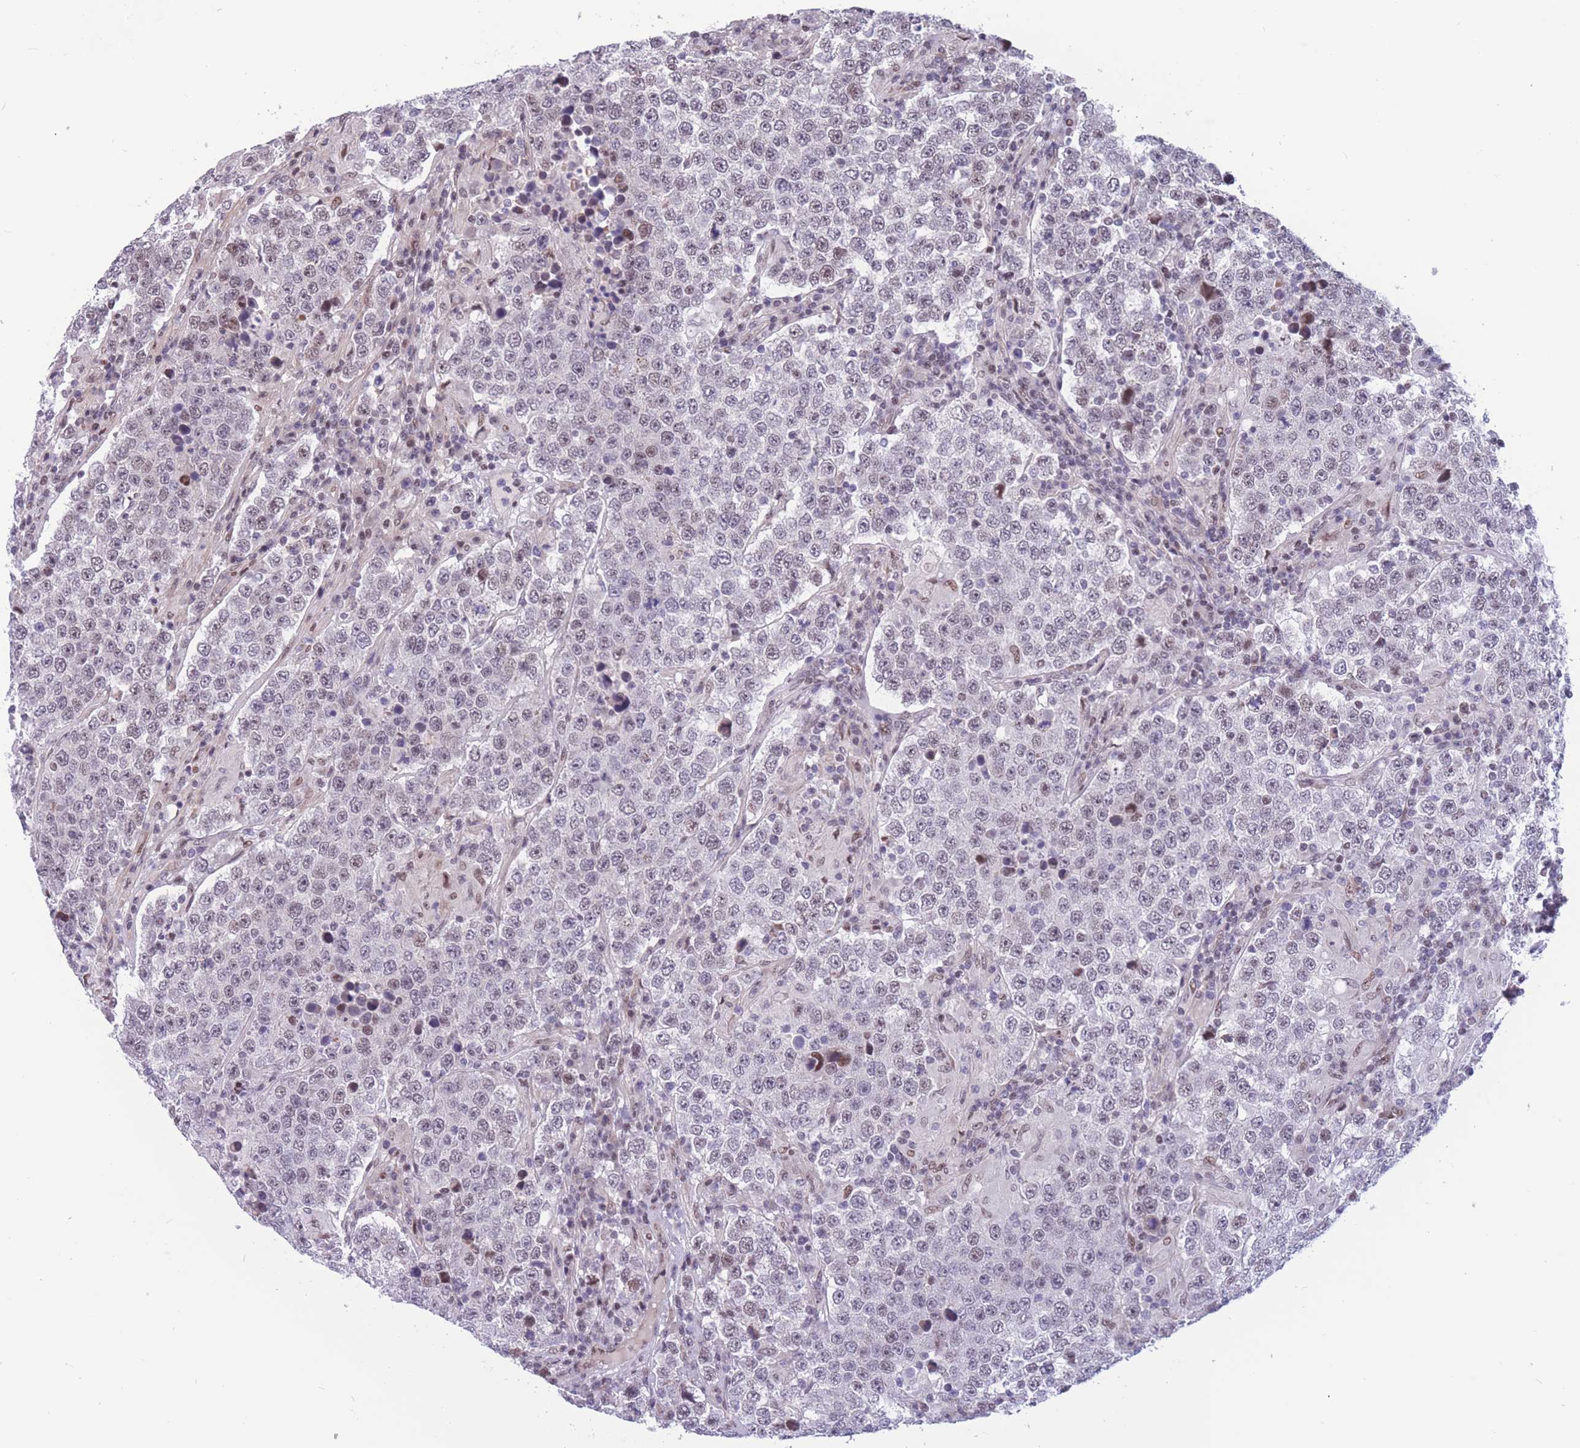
{"staining": {"intensity": "negative", "quantity": "none", "location": "none"}, "tissue": "testis cancer", "cell_type": "Tumor cells", "image_type": "cancer", "snomed": [{"axis": "morphology", "description": "Normal tissue, NOS"}, {"axis": "morphology", "description": "Urothelial carcinoma, High grade"}, {"axis": "morphology", "description": "Seminoma, NOS"}, {"axis": "morphology", "description": "Carcinoma, Embryonal, NOS"}, {"axis": "topography", "description": "Urinary bladder"}, {"axis": "topography", "description": "Testis"}], "caption": "This image is of testis cancer (seminoma) stained with immunohistochemistry (IHC) to label a protein in brown with the nuclei are counter-stained blue. There is no positivity in tumor cells. (DAB immunohistochemistry (IHC), high magnification).", "gene": "BCL9L", "patient": {"sex": "male", "age": 41}}